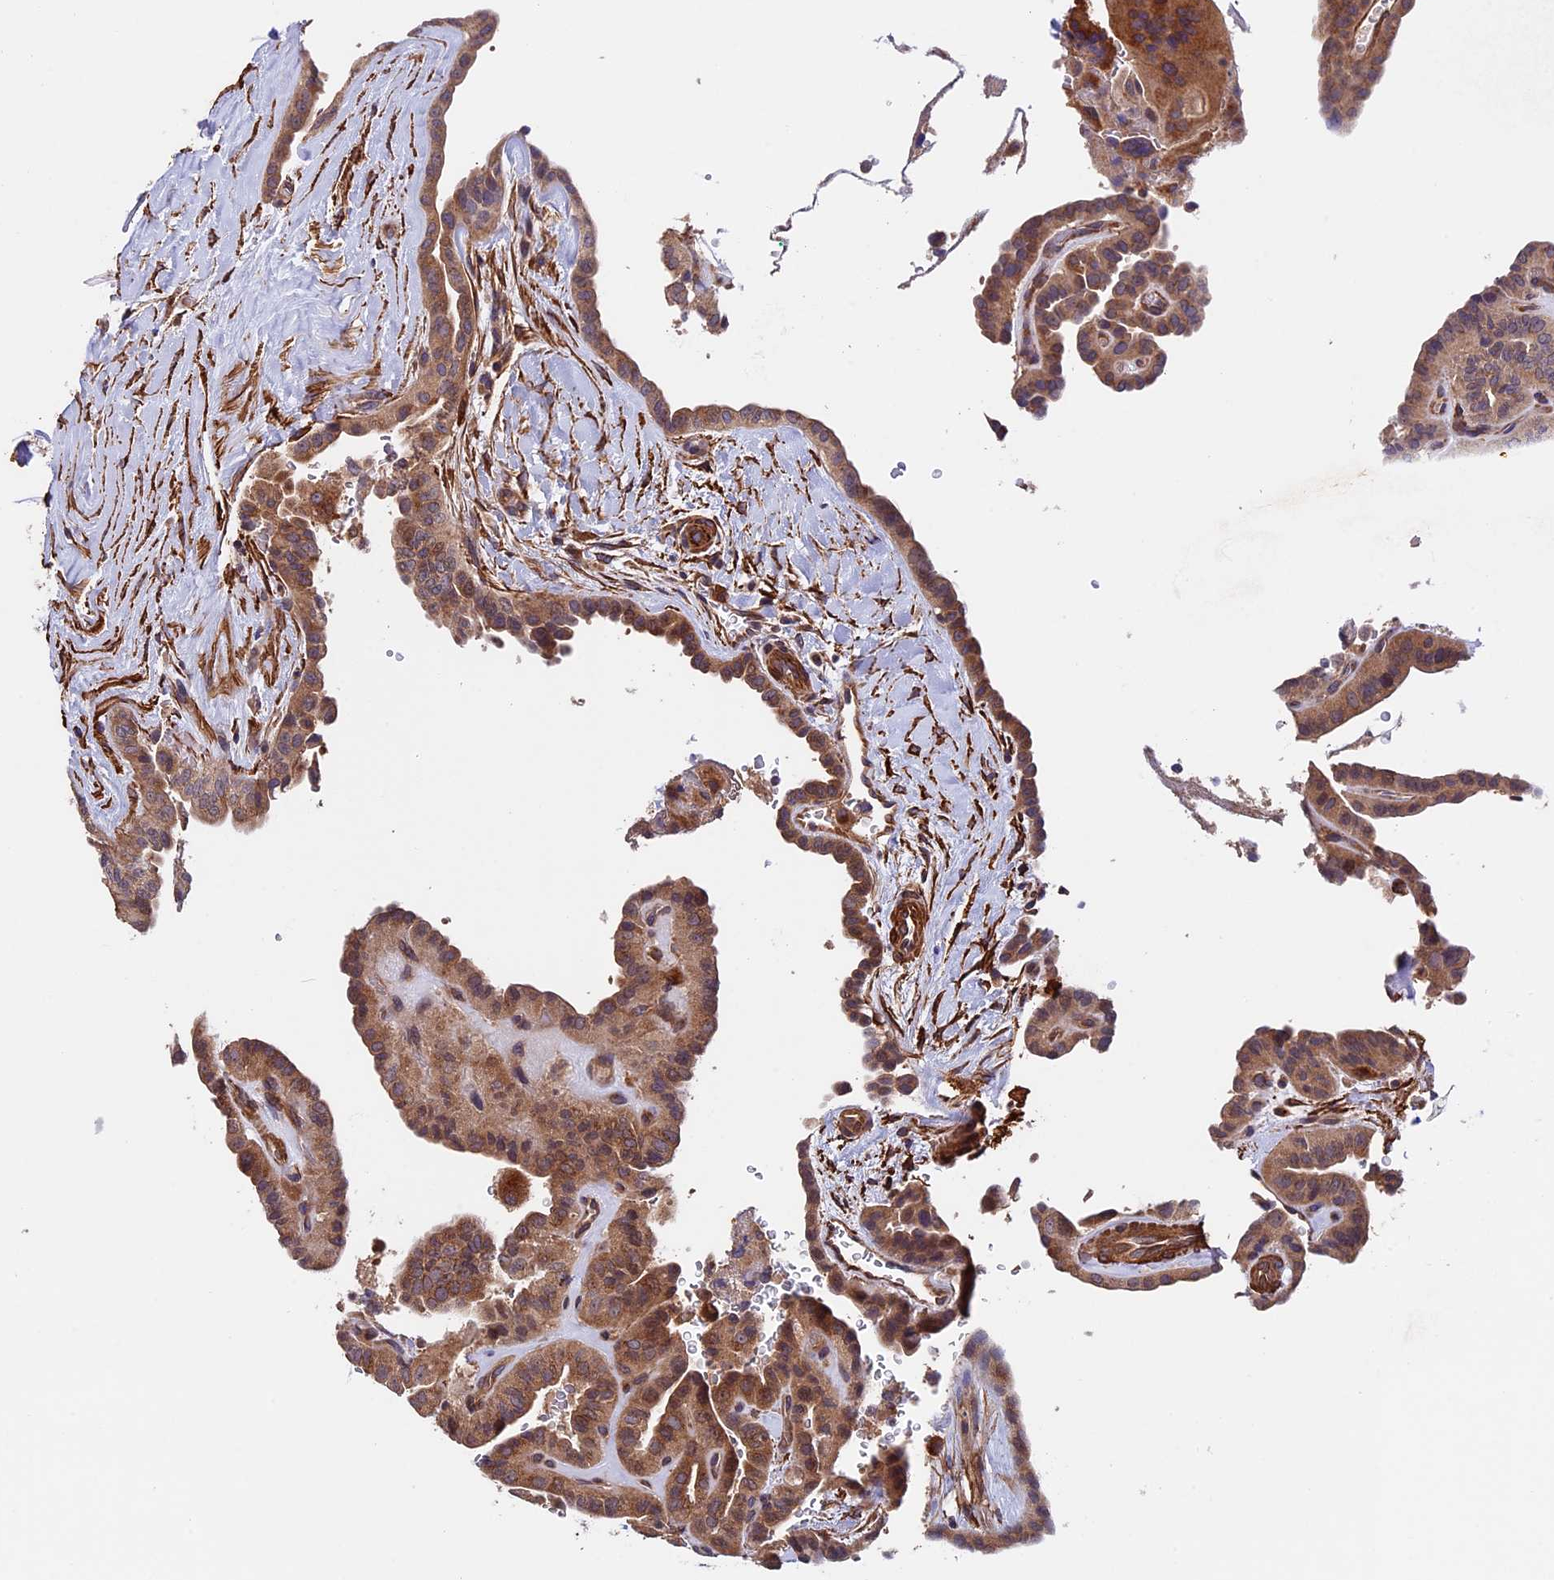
{"staining": {"intensity": "moderate", "quantity": ">75%", "location": "cytoplasmic/membranous"}, "tissue": "thyroid cancer", "cell_type": "Tumor cells", "image_type": "cancer", "snomed": [{"axis": "morphology", "description": "Papillary adenocarcinoma, NOS"}, {"axis": "topography", "description": "Thyroid gland"}], "caption": "IHC of human thyroid cancer displays medium levels of moderate cytoplasmic/membranous staining in approximately >75% of tumor cells.", "gene": "SLC9A5", "patient": {"sex": "male", "age": 77}}